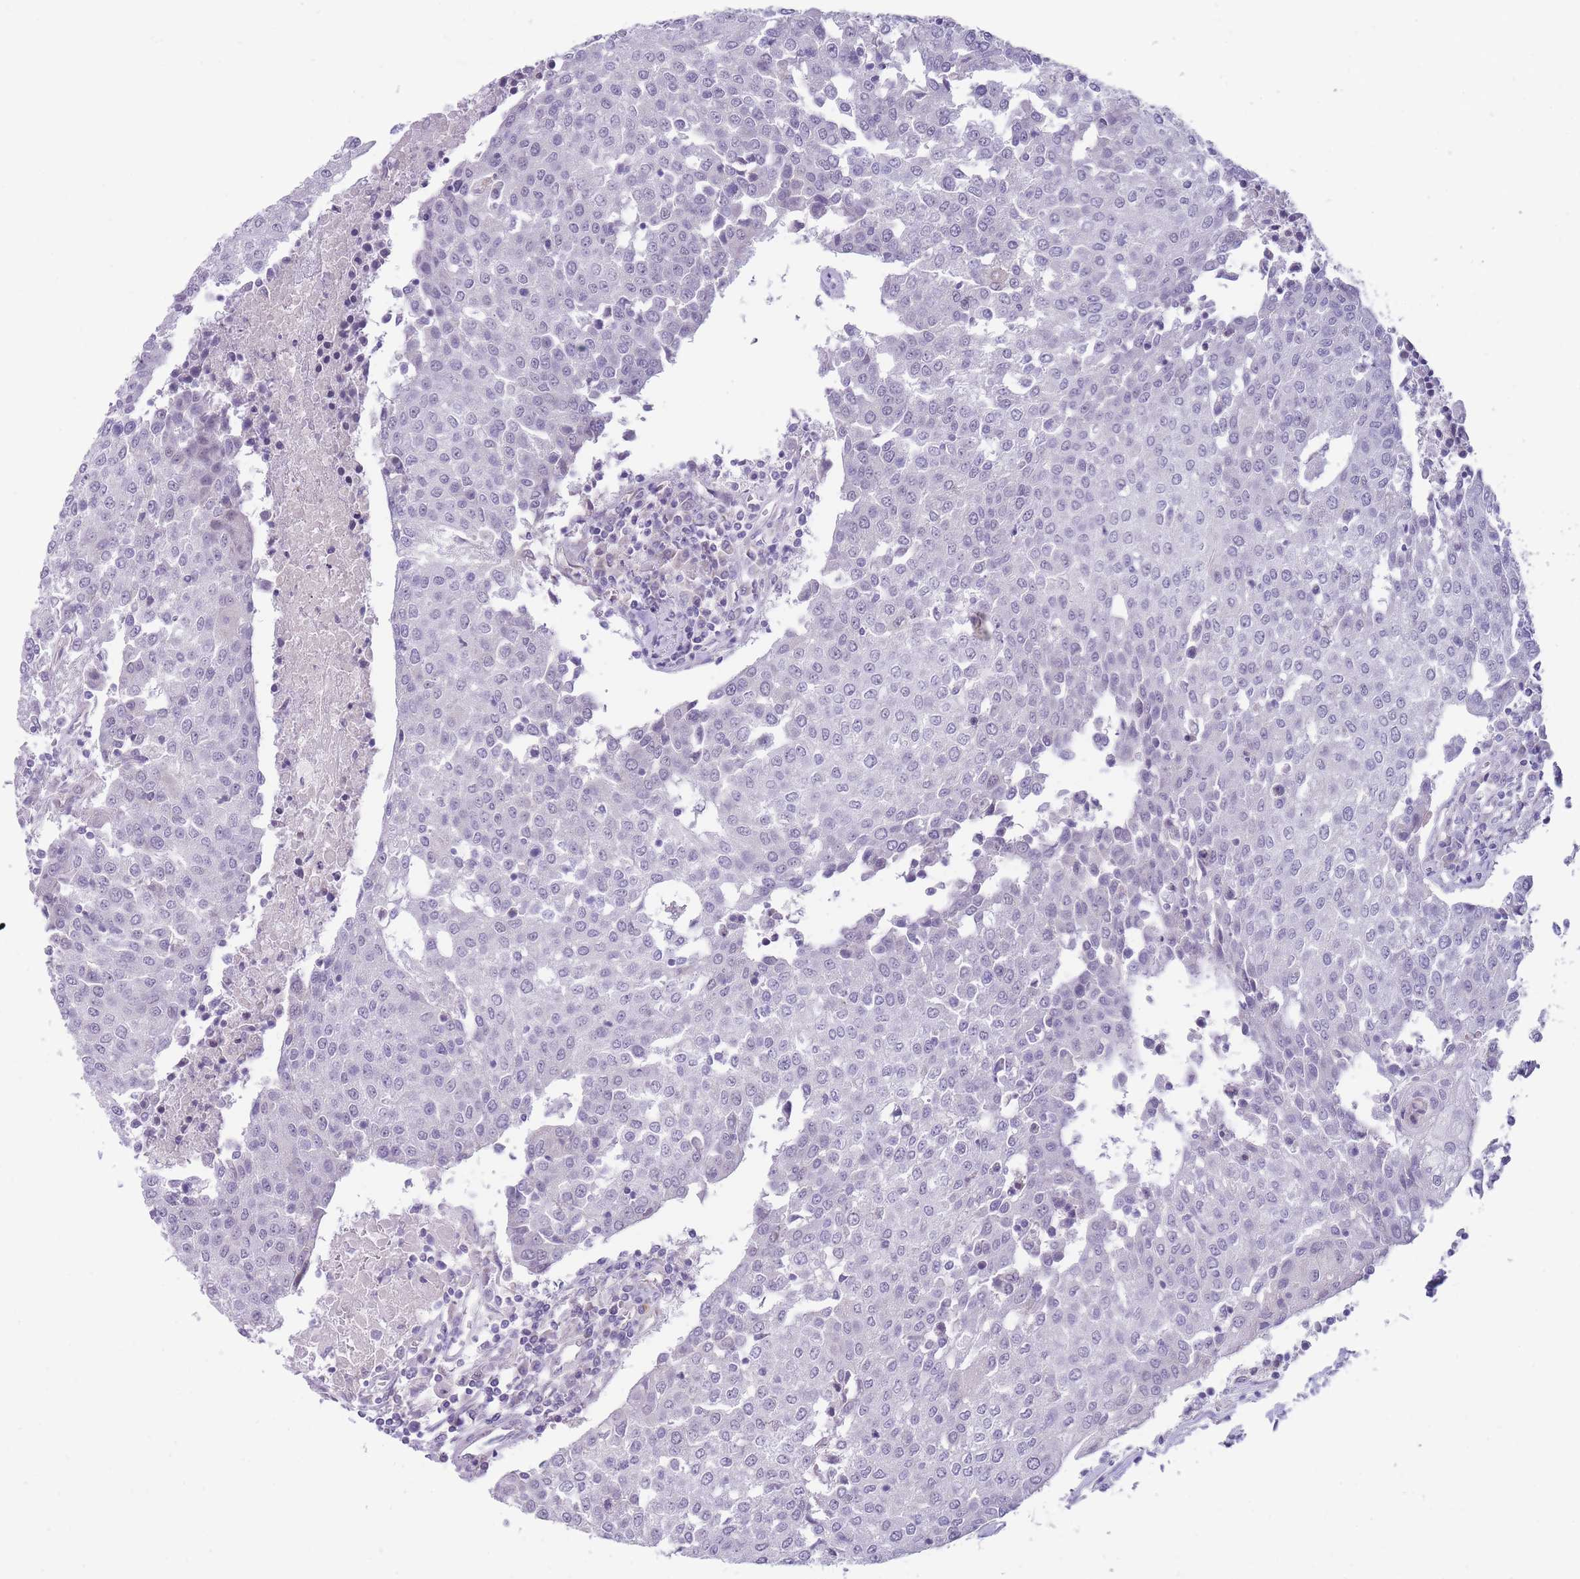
{"staining": {"intensity": "negative", "quantity": "none", "location": "none"}, "tissue": "urothelial cancer", "cell_type": "Tumor cells", "image_type": "cancer", "snomed": [{"axis": "morphology", "description": "Urothelial carcinoma, High grade"}, {"axis": "topography", "description": "Urinary bladder"}], "caption": "Urothelial cancer was stained to show a protein in brown. There is no significant positivity in tumor cells.", "gene": "ERICH4", "patient": {"sex": "female", "age": 85}}